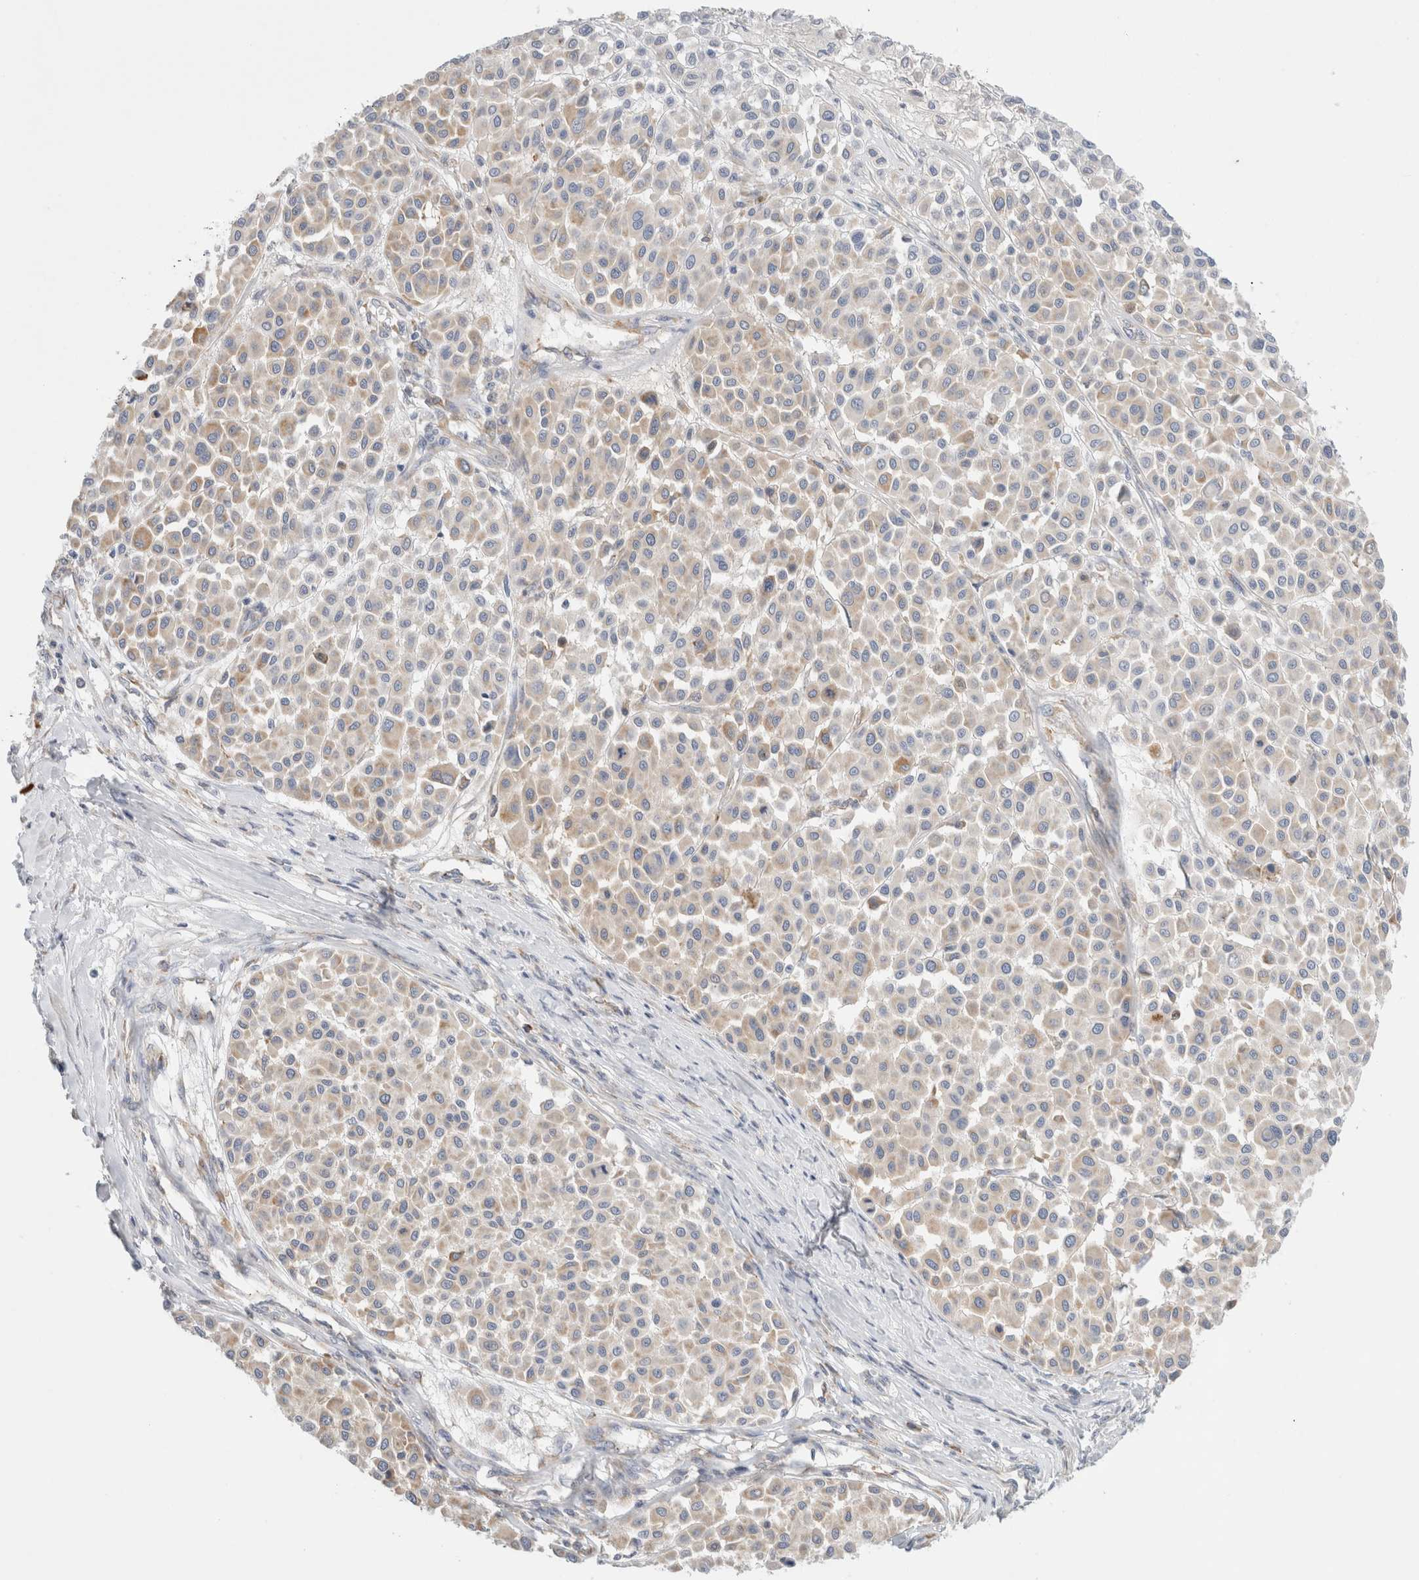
{"staining": {"intensity": "weak", "quantity": "25%-75%", "location": "cytoplasmic/membranous"}, "tissue": "melanoma", "cell_type": "Tumor cells", "image_type": "cancer", "snomed": [{"axis": "morphology", "description": "Malignant melanoma, Metastatic site"}, {"axis": "topography", "description": "Soft tissue"}], "caption": "Melanoma stained with a protein marker shows weak staining in tumor cells.", "gene": "CSK", "patient": {"sex": "male", "age": 41}}